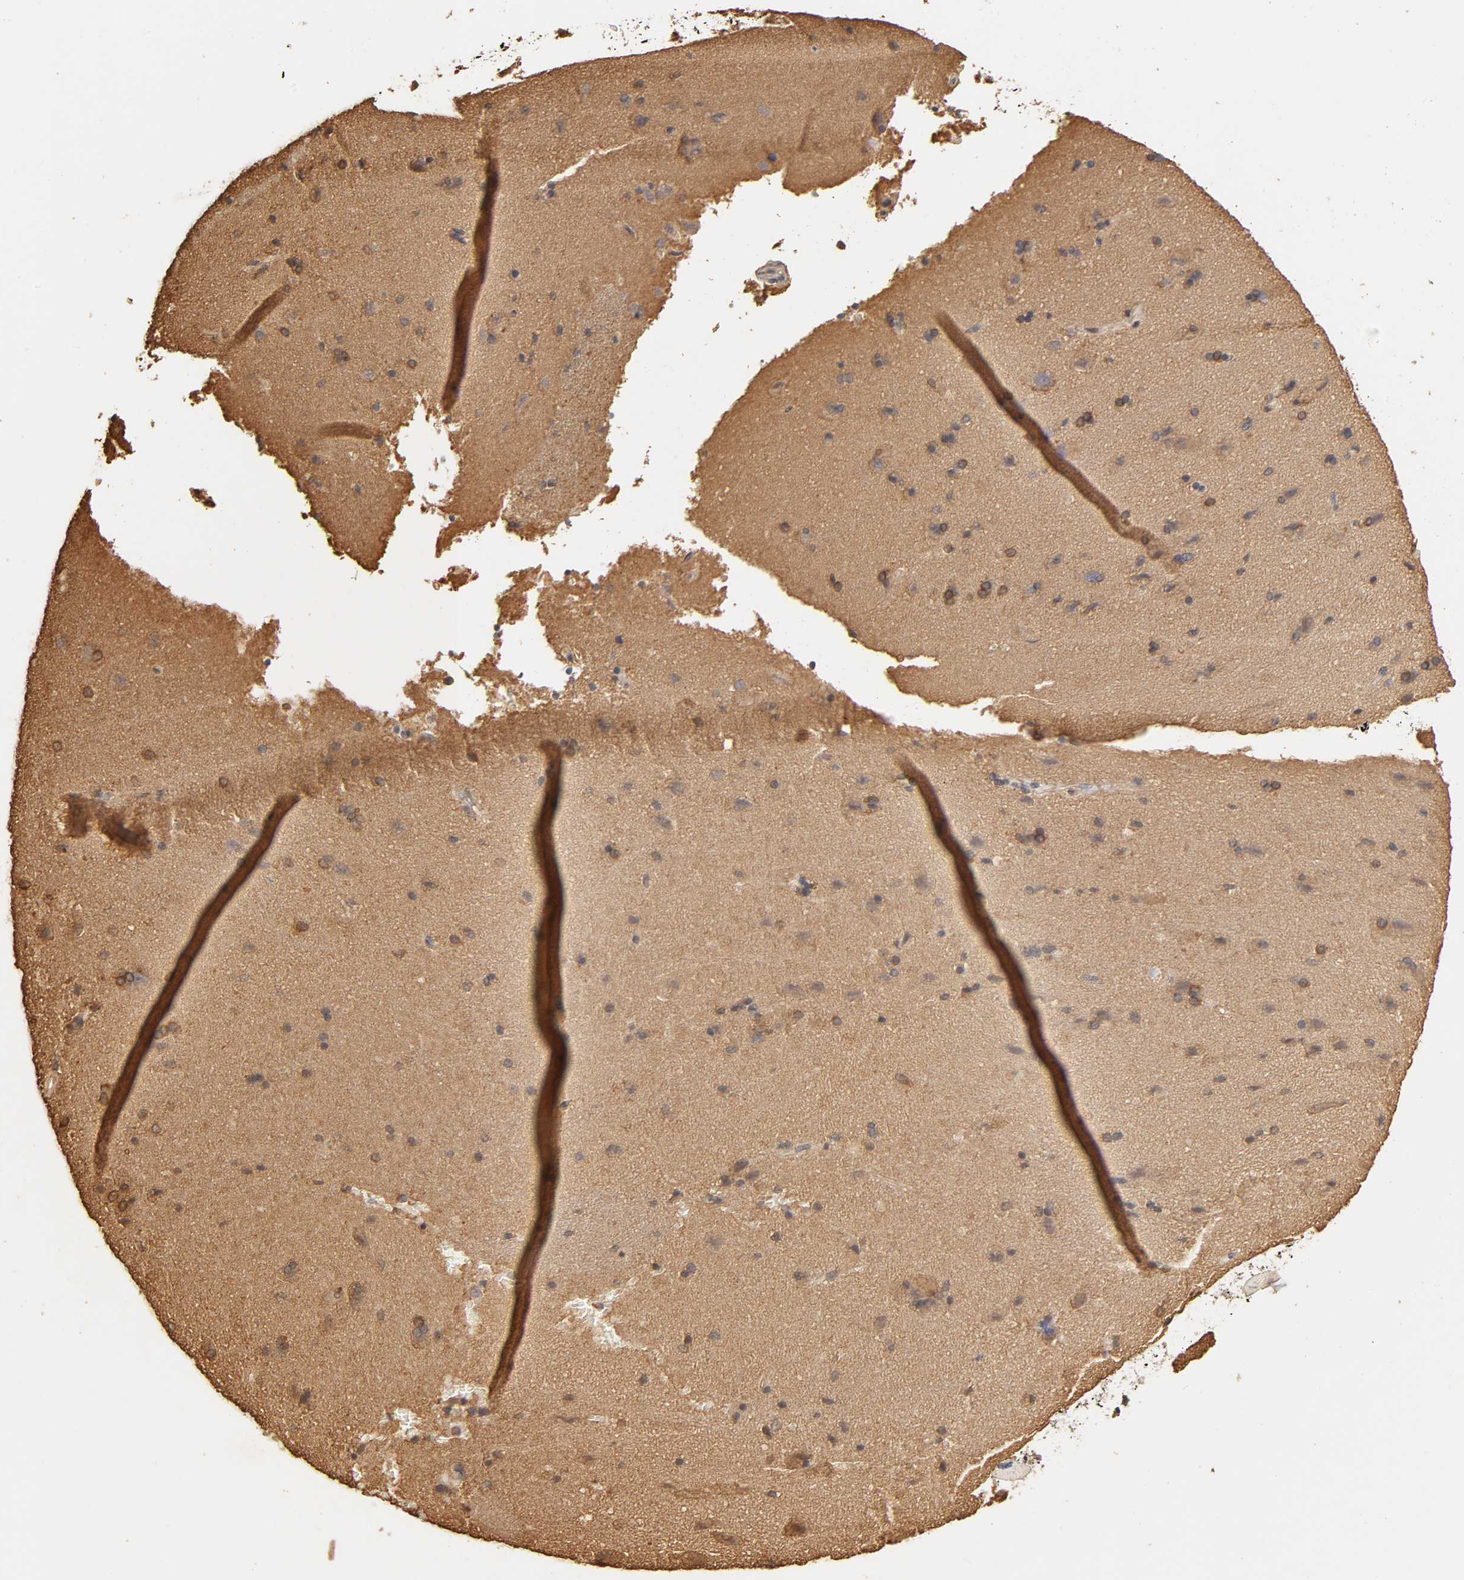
{"staining": {"intensity": "negative", "quantity": "none", "location": "none"}, "tissue": "cerebral cortex", "cell_type": "Endothelial cells", "image_type": "normal", "snomed": [{"axis": "morphology", "description": "Normal tissue, NOS"}, {"axis": "topography", "description": "Cerebral cortex"}], "caption": "Human cerebral cortex stained for a protein using immunohistochemistry displays no expression in endothelial cells.", "gene": "VSIG4", "patient": {"sex": "male", "age": 62}}